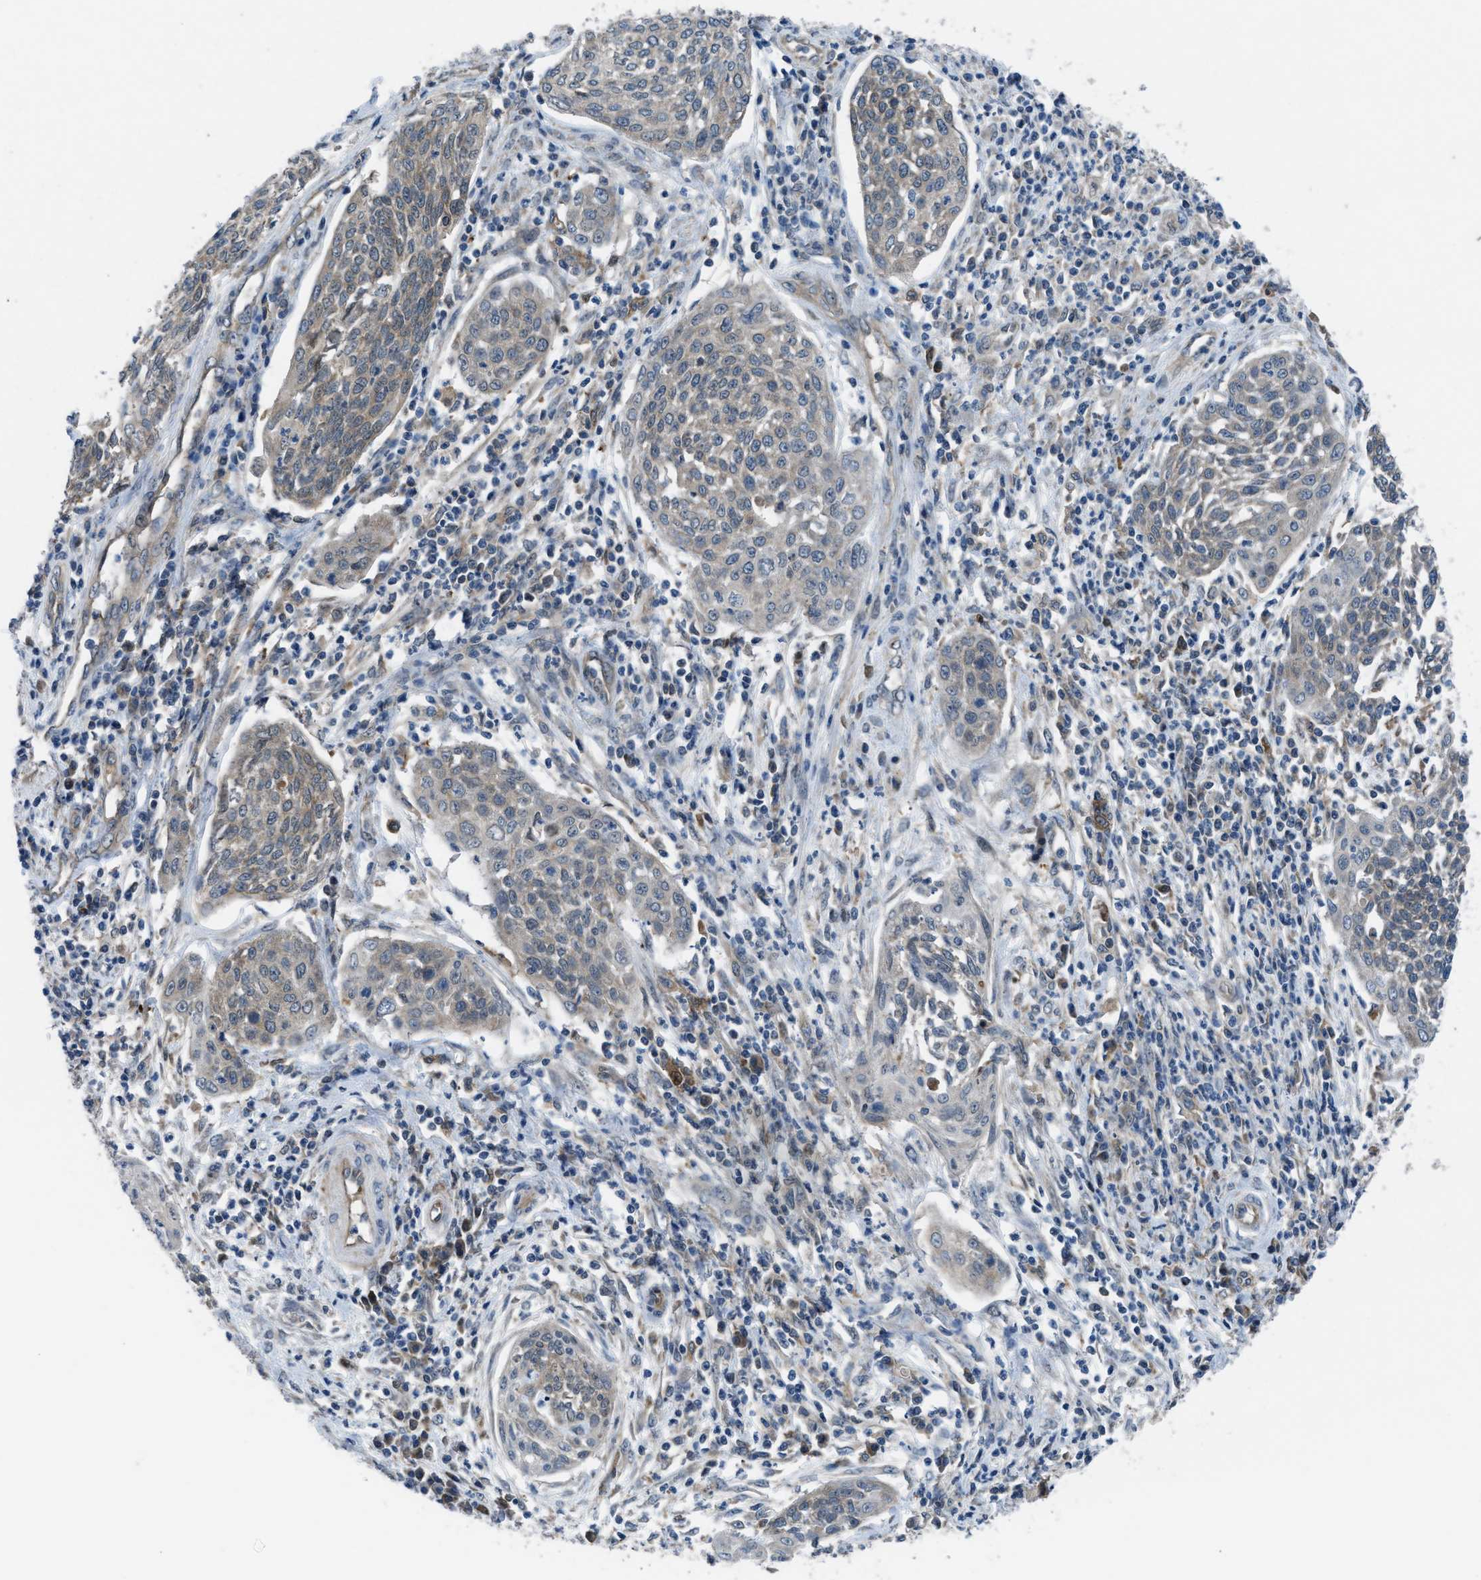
{"staining": {"intensity": "weak", "quantity": "<25%", "location": "cytoplasmic/membranous"}, "tissue": "cervical cancer", "cell_type": "Tumor cells", "image_type": "cancer", "snomed": [{"axis": "morphology", "description": "Squamous cell carcinoma, NOS"}, {"axis": "topography", "description": "Cervix"}], "caption": "Tumor cells show no significant protein expression in cervical cancer (squamous cell carcinoma).", "gene": "BAZ2B", "patient": {"sex": "female", "age": 34}}